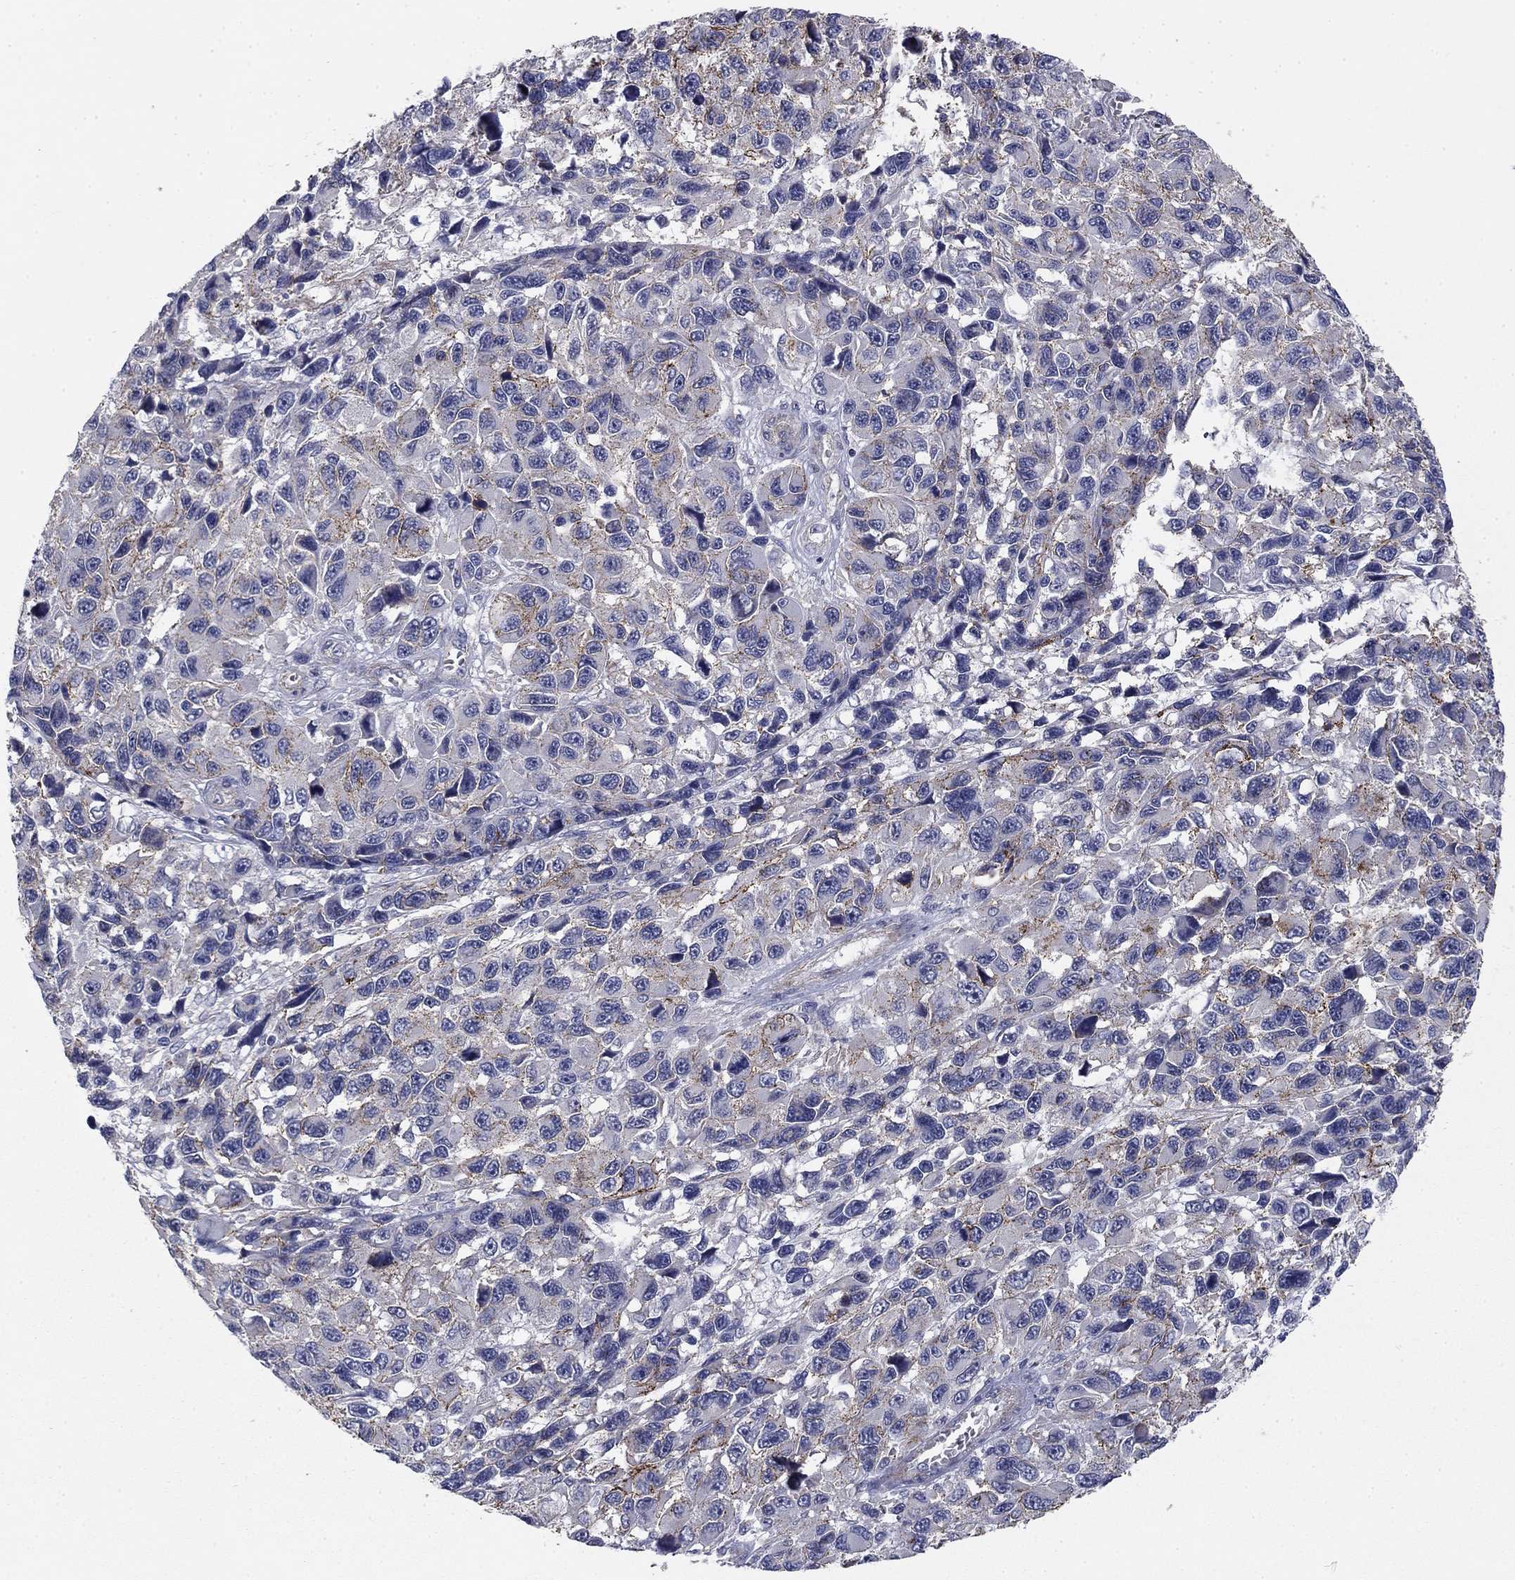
{"staining": {"intensity": "weak", "quantity": "<25%", "location": "cytoplasmic/membranous"}, "tissue": "melanoma", "cell_type": "Tumor cells", "image_type": "cancer", "snomed": [{"axis": "morphology", "description": "Malignant melanoma, NOS"}, {"axis": "topography", "description": "Skin"}], "caption": "Photomicrograph shows no significant protein staining in tumor cells of melanoma.", "gene": "SEPTIN3", "patient": {"sex": "male", "age": 53}}